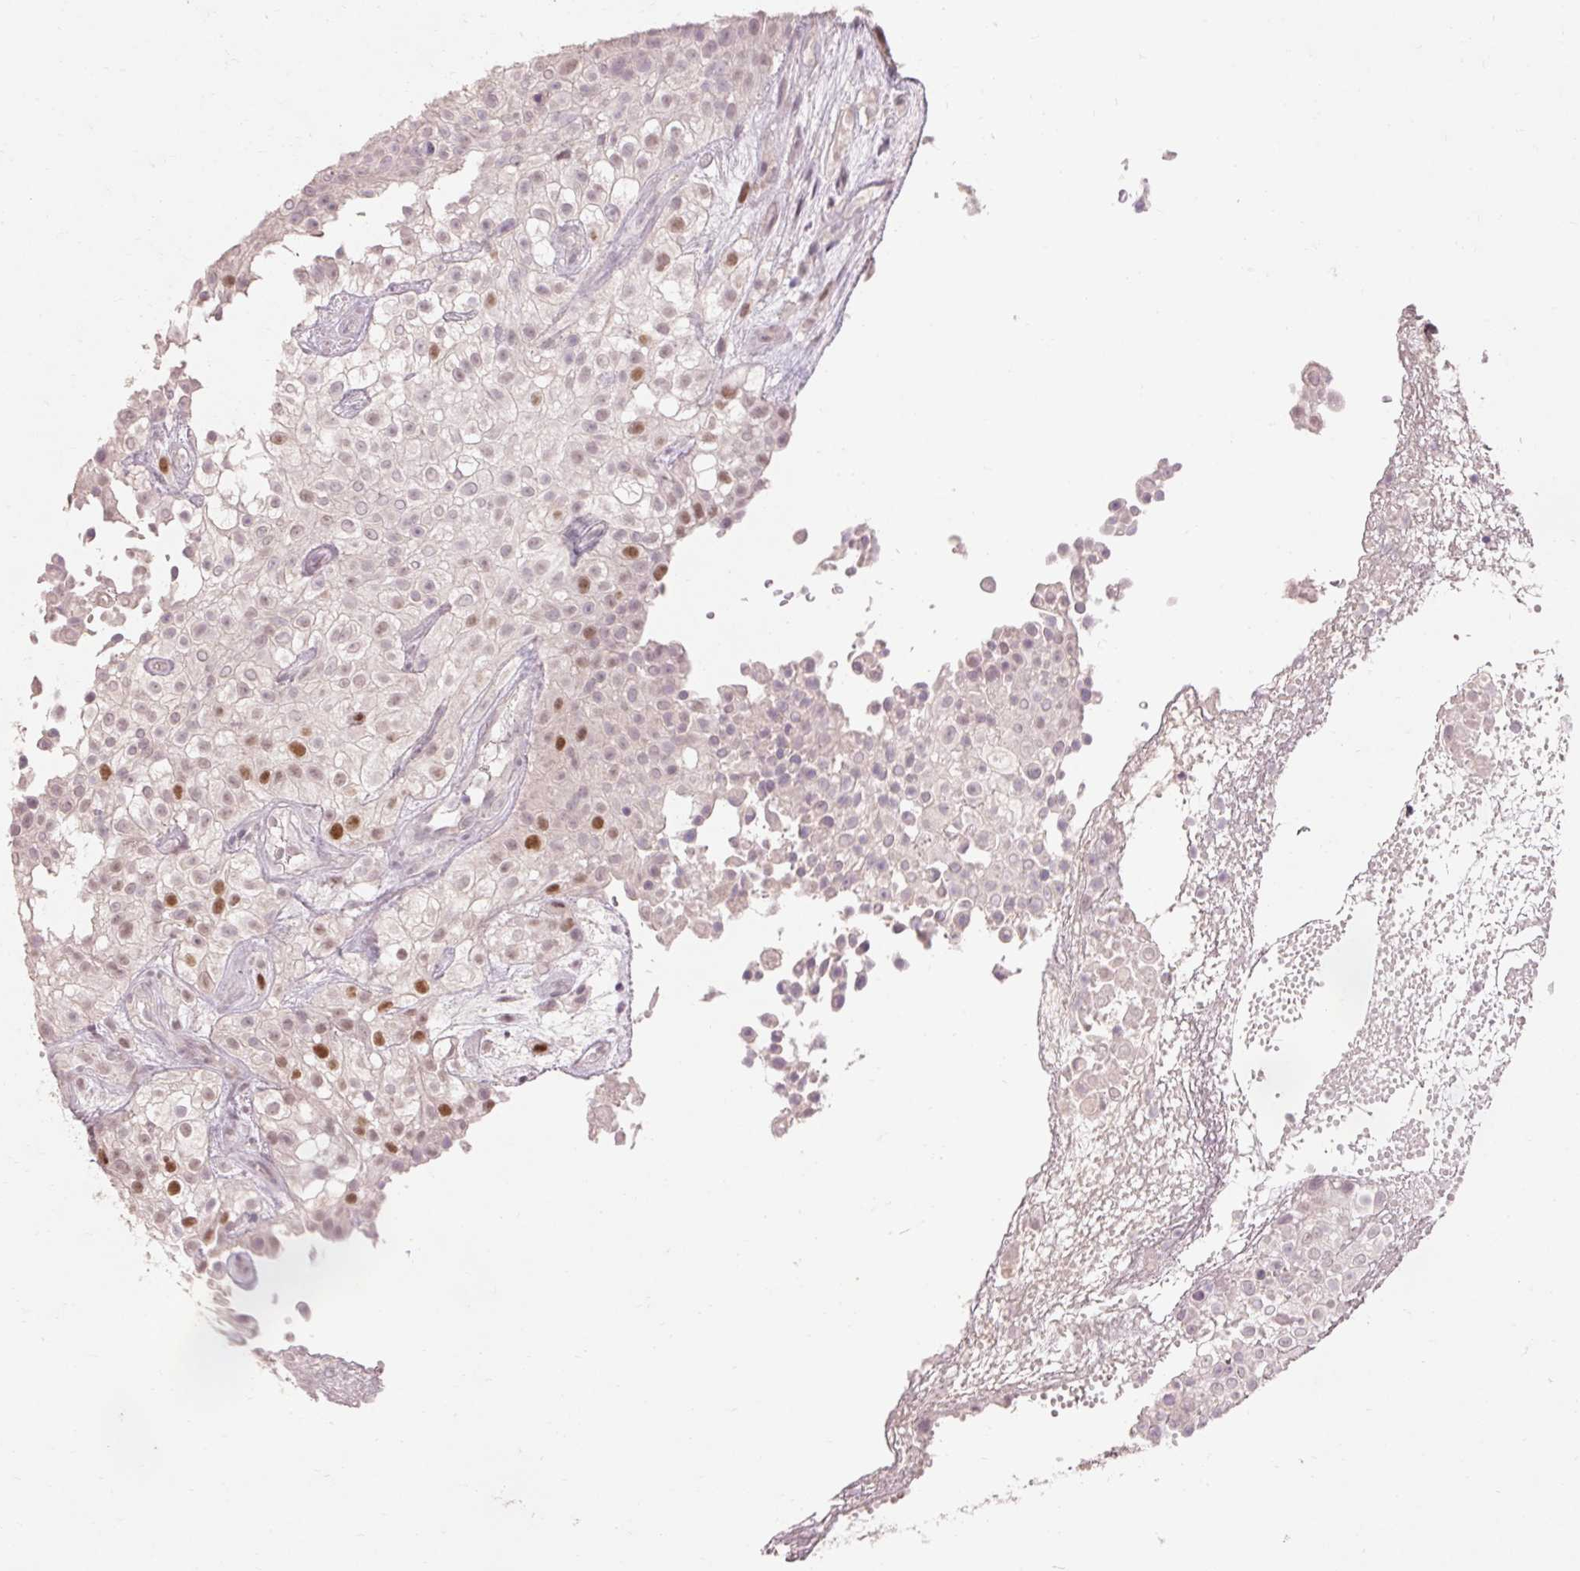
{"staining": {"intensity": "moderate", "quantity": "<25%", "location": "nuclear"}, "tissue": "urothelial cancer", "cell_type": "Tumor cells", "image_type": "cancer", "snomed": [{"axis": "morphology", "description": "Urothelial carcinoma, High grade"}, {"axis": "topography", "description": "Urinary bladder"}], "caption": "Protein staining exhibits moderate nuclear staining in about <25% of tumor cells in urothelial carcinoma (high-grade).", "gene": "SKP2", "patient": {"sex": "male", "age": 56}}